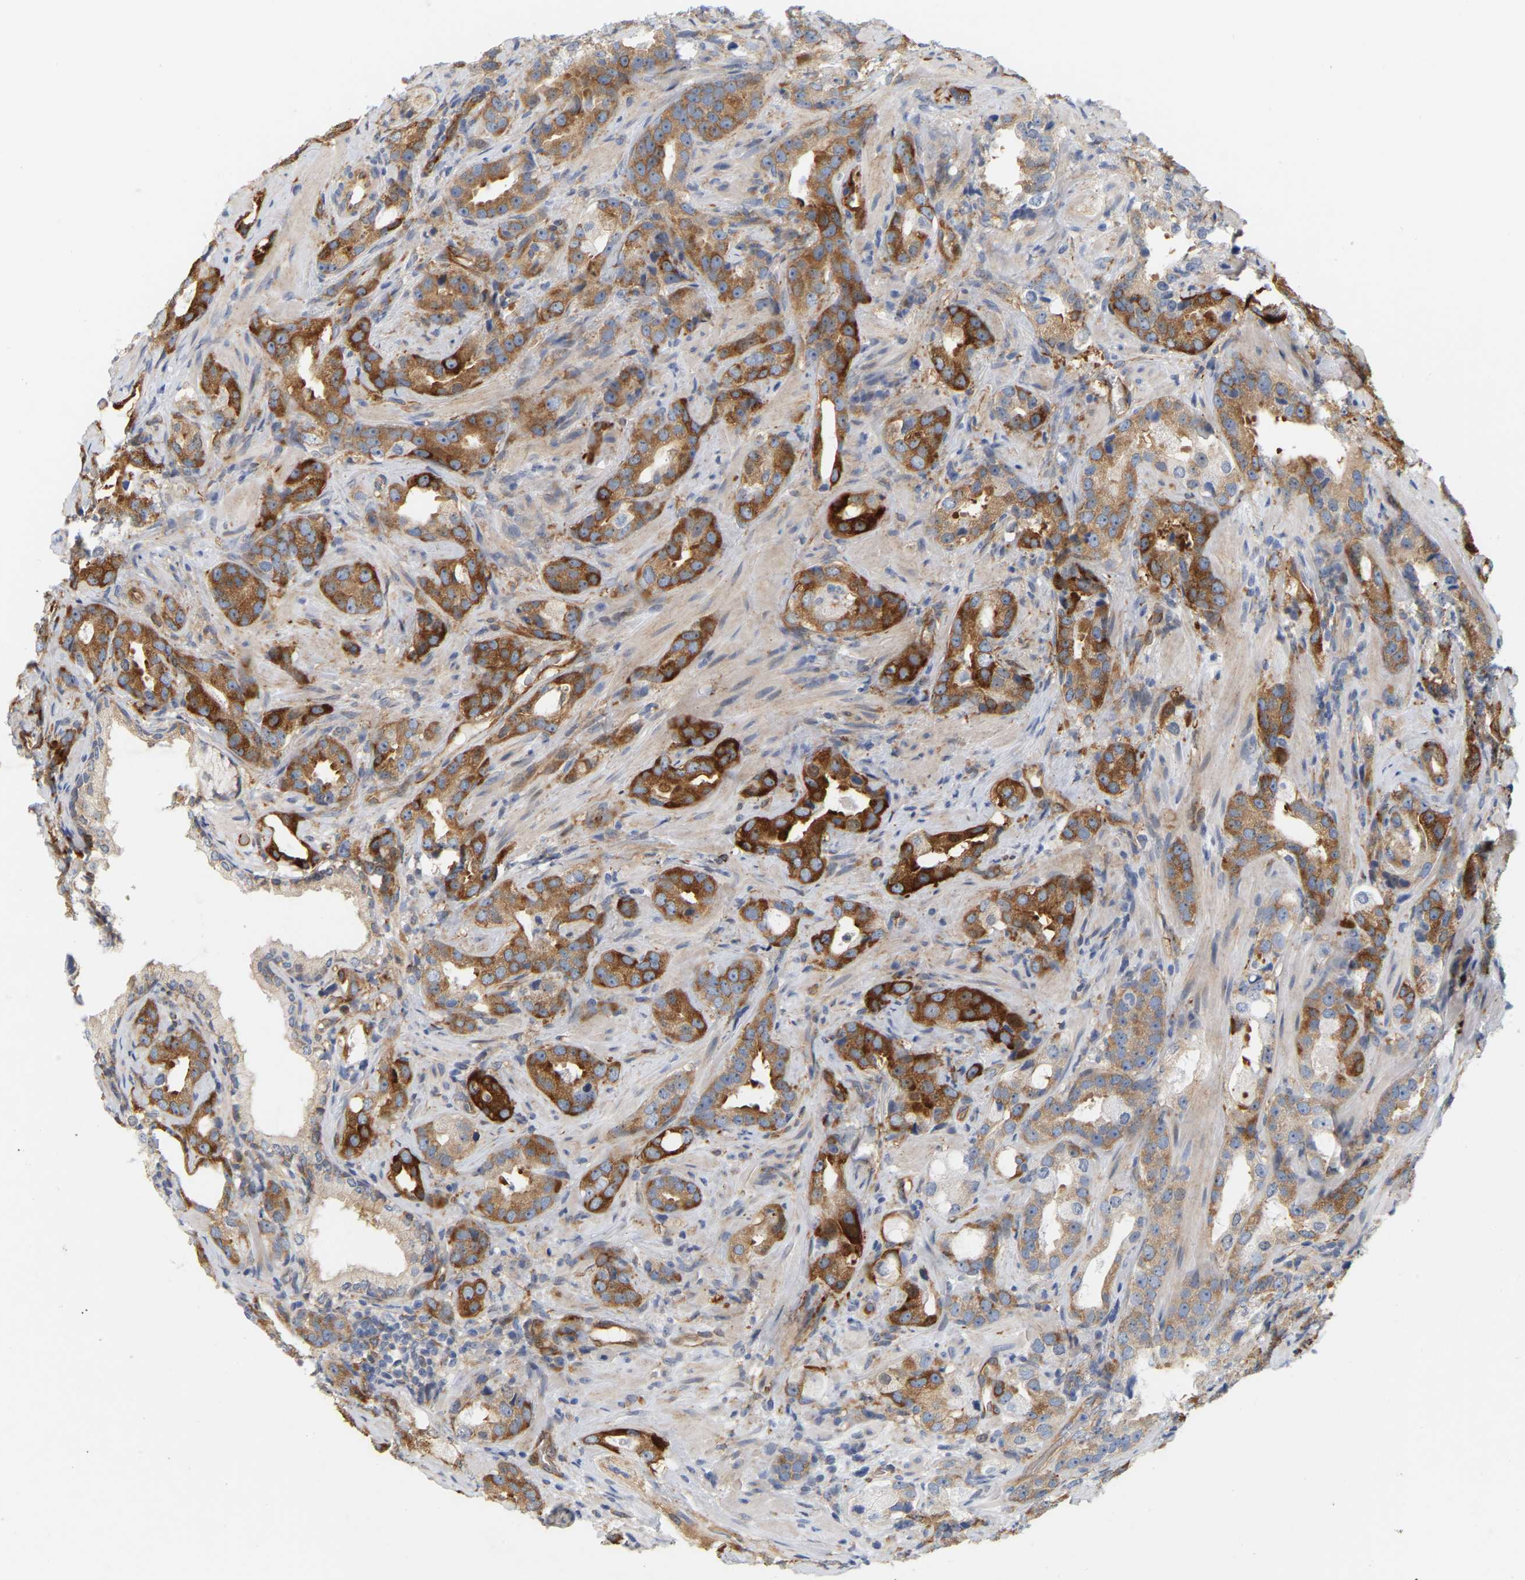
{"staining": {"intensity": "strong", "quantity": "25%-75%", "location": "cytoplasmic/membranous"}, "tissue": "prostate cancer", "cell_type": "Tumor cells", "image_type": "cancer", "snomed": [{"axis": "morphology", "description": "Adenocarcinoma, High grade"}, {"axis": "topography", "description": "Prostate"}], "caption": "The micrograph displays a brown stain indicating the presence of a protein in the cytoplasmic/membranous of tumor cells in prostate cancer.", "gene": "RAPH1", "patient": {"sex": "male", "age": 63}}